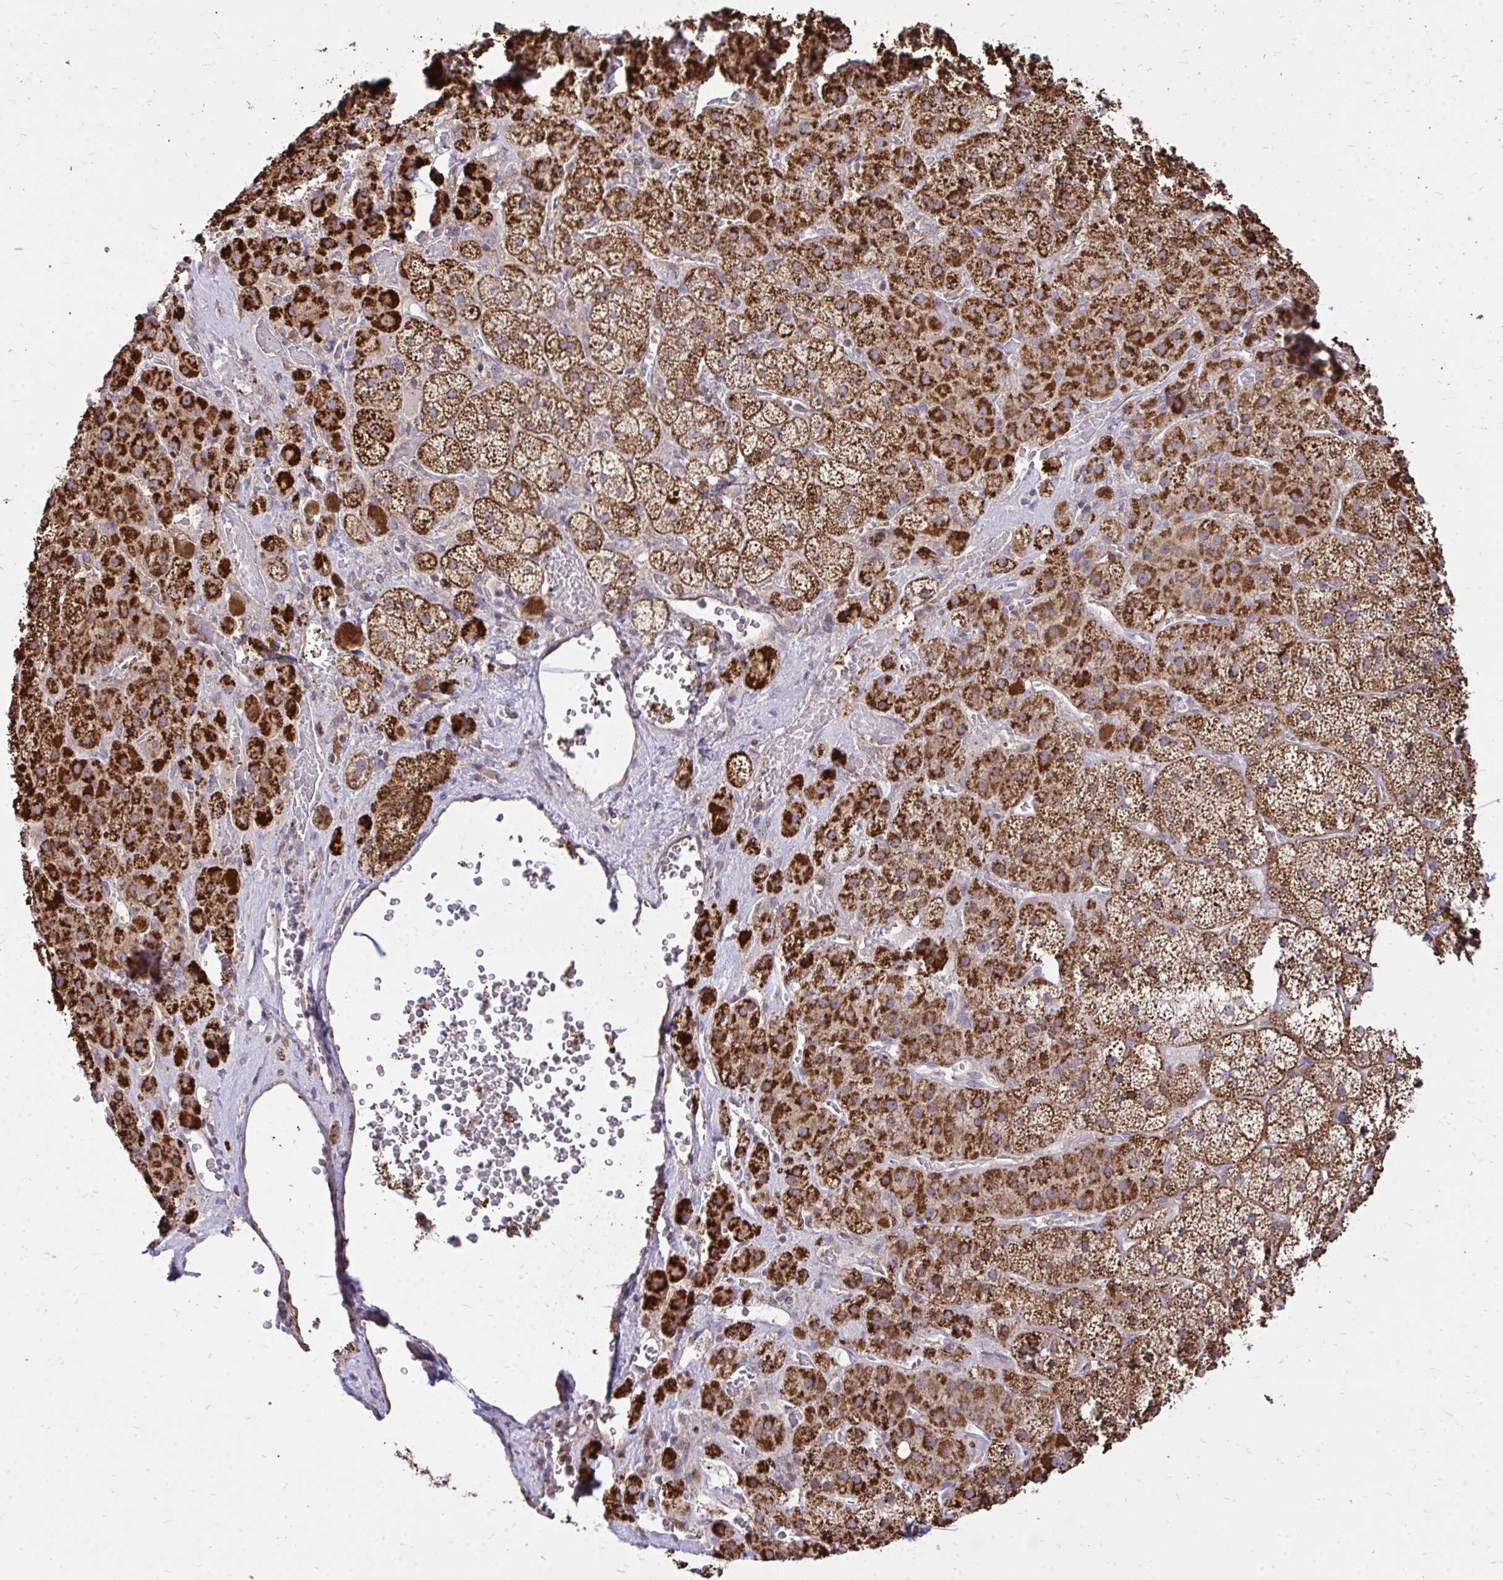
{"staining": {"intensity": "strong", "quantity": ">75%", "location": "cytoplasmic/membranous"}, "tissue": "adrenal gland", "cell_type": "Glandular cells", "image_type": "normal", "snomed": [{"axis": "morphology", "description": "Normal tissue, NOS"}, {"axis": "topography", "description": "Adrenal gland"}], "caption": "Immunohistochemical staining of benign human adrenal gland reveals >75% levels of strong cytoplasmic/membranous protein staining in approximately >75% of glandular cells.", "gene": "SLC7A5", "patient": {"sex": "male", "age": 57}}